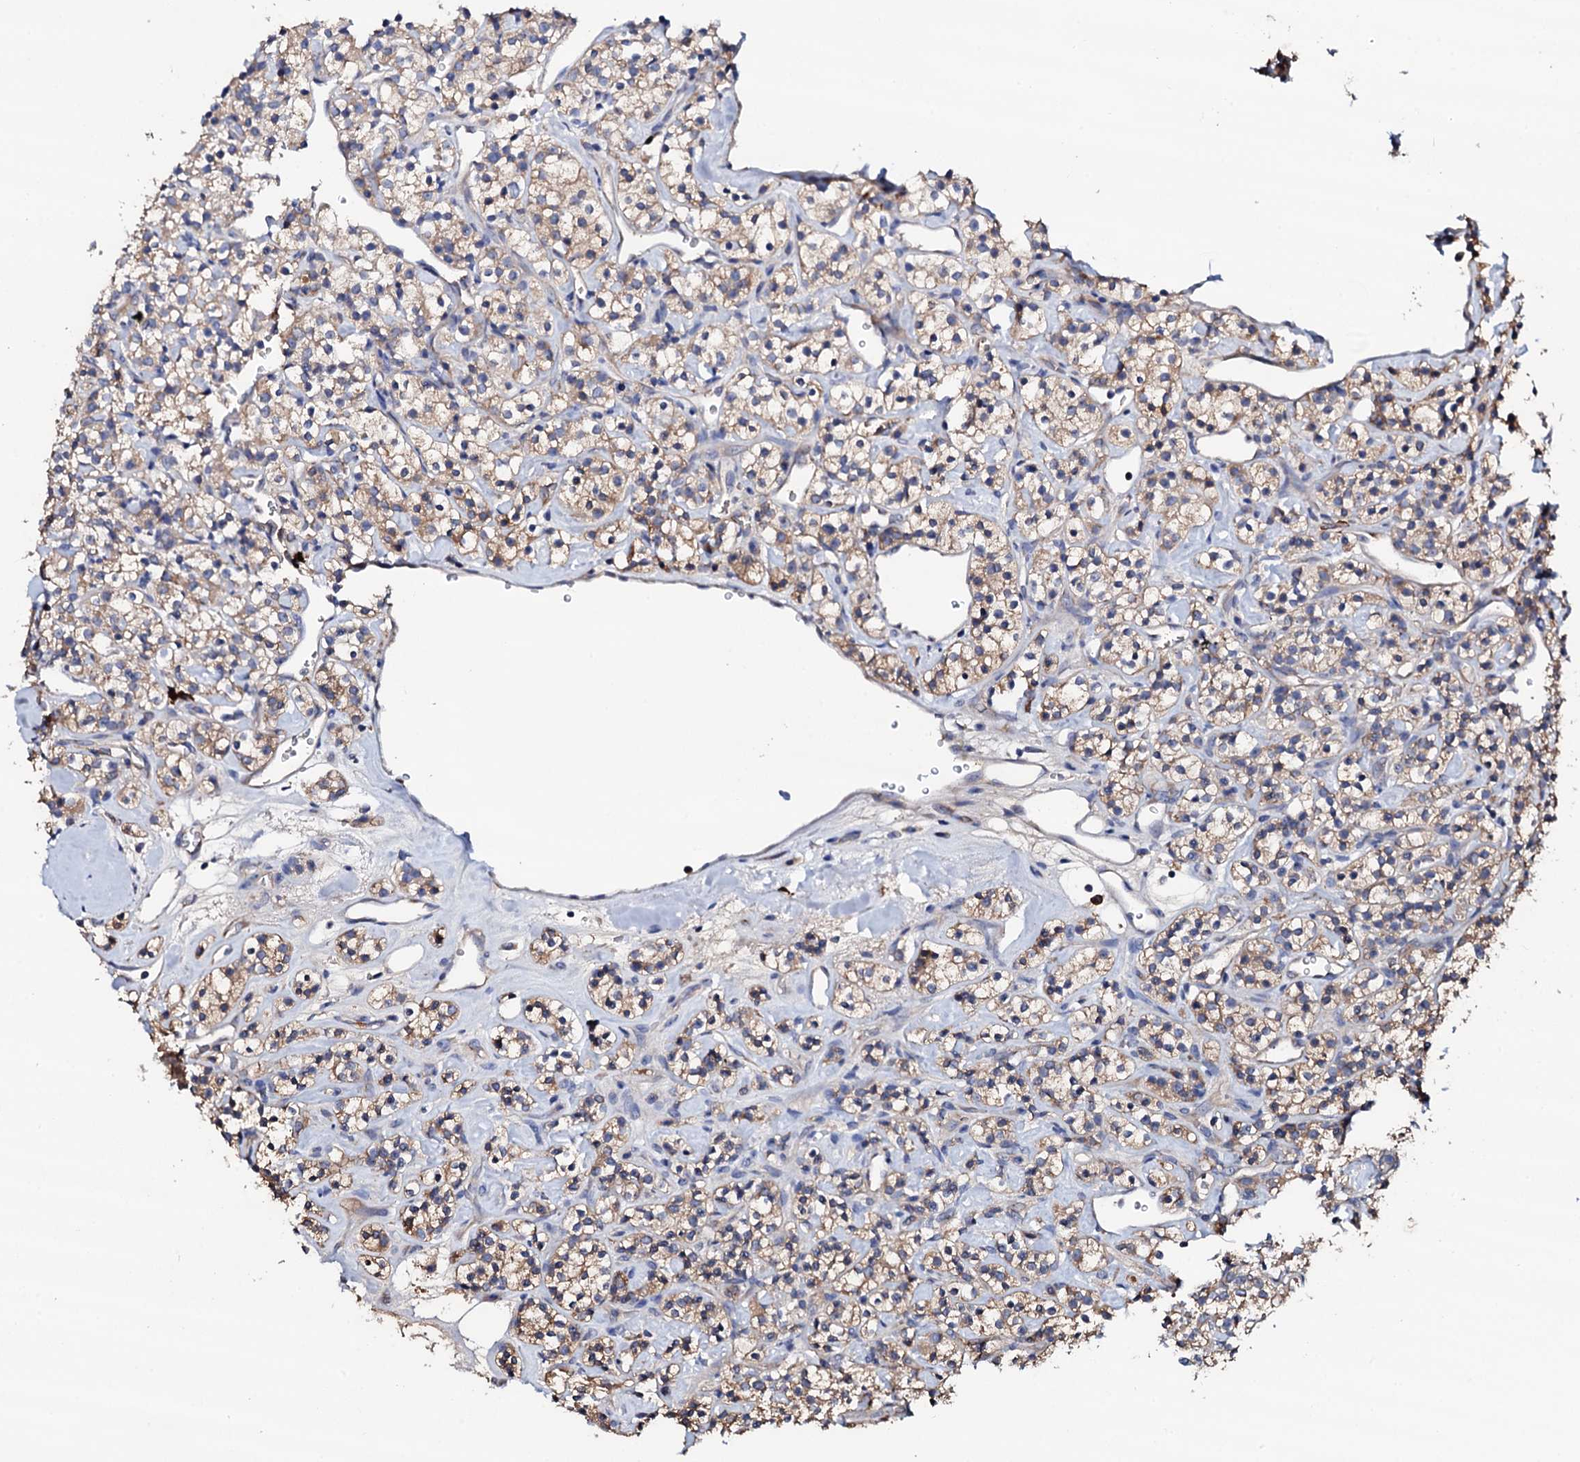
{"staining": {"intensity": "weak", "quantity": ">75%", "location": "cytoplasmic/membranous"}, "tissue": "renal cancer", "cell_type": "Tumor cells", "image_type": "cancer", "snomed": [{"axis": "morphology", "description": "Adenocarcinoma, NOS"}, {"axis": "topography", "description": "Kidney"}], "caption": "Immunohistochemistry (IHC) histopathology image of human renal cancer stained for a protein (brown), which demonstrates low levels of weak cytoplasmic/membranous staining in approximately >75% of tumor cells.", "gene": "TCAF2", "patient": {"sex": "male", "age": 77}}